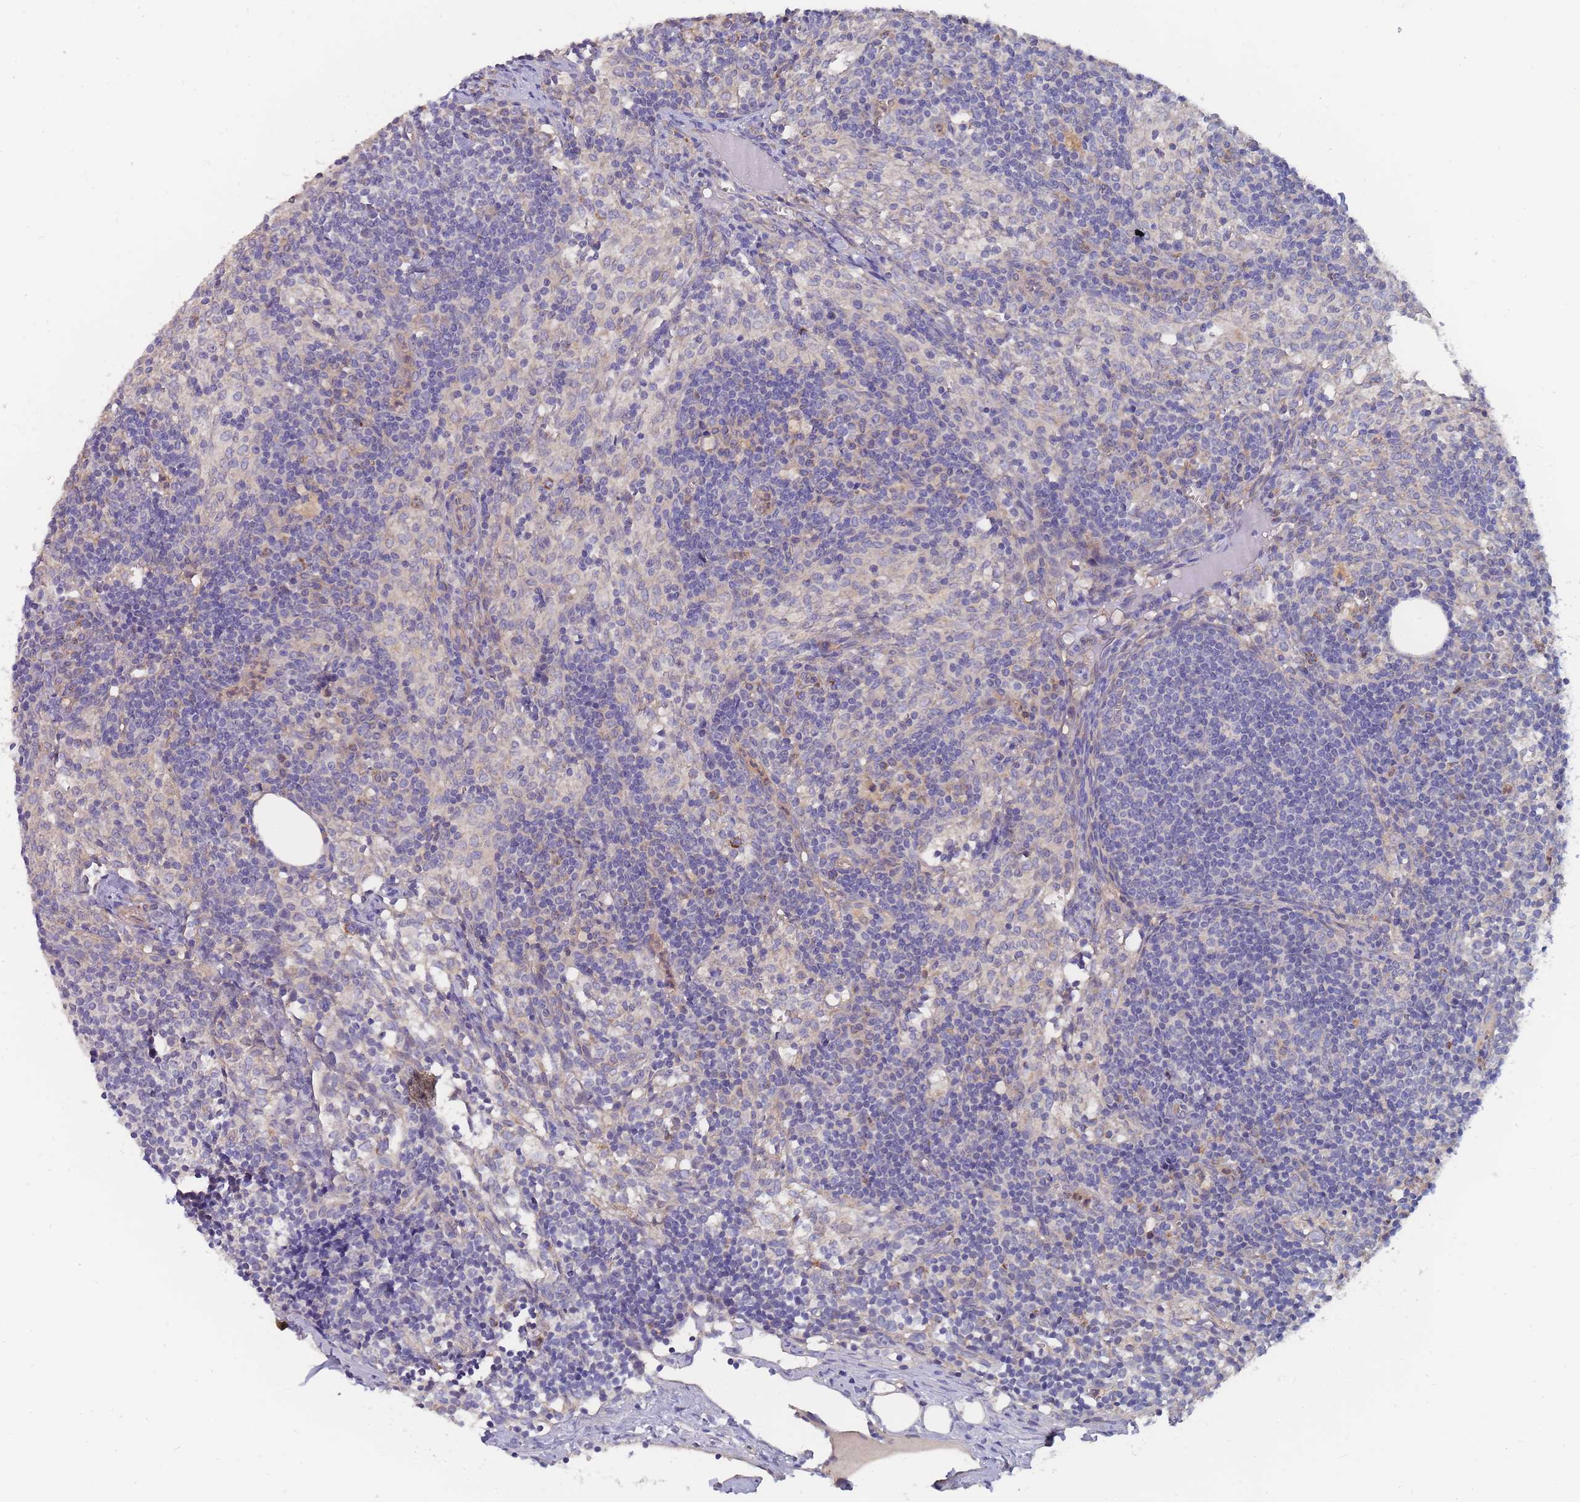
{"staining": {"intensity": "negative", "quantity": "none", "location": "none"}, "tissue": "lymph node", "cell_type": "Germinal center cells", "image_type": "normal", "snomed": [{"axis": "morphology", "description": "Normal tissue, NOS"}, {"axis": "topography", "description": "Lymph node"}], "caption": "An IHC histopathology image of unremarkable lymph node is shown. There is no staining in germinal center cells of lymph node.", "gene": "NUB1", "patient": {"sex": "female", "age": 30}}